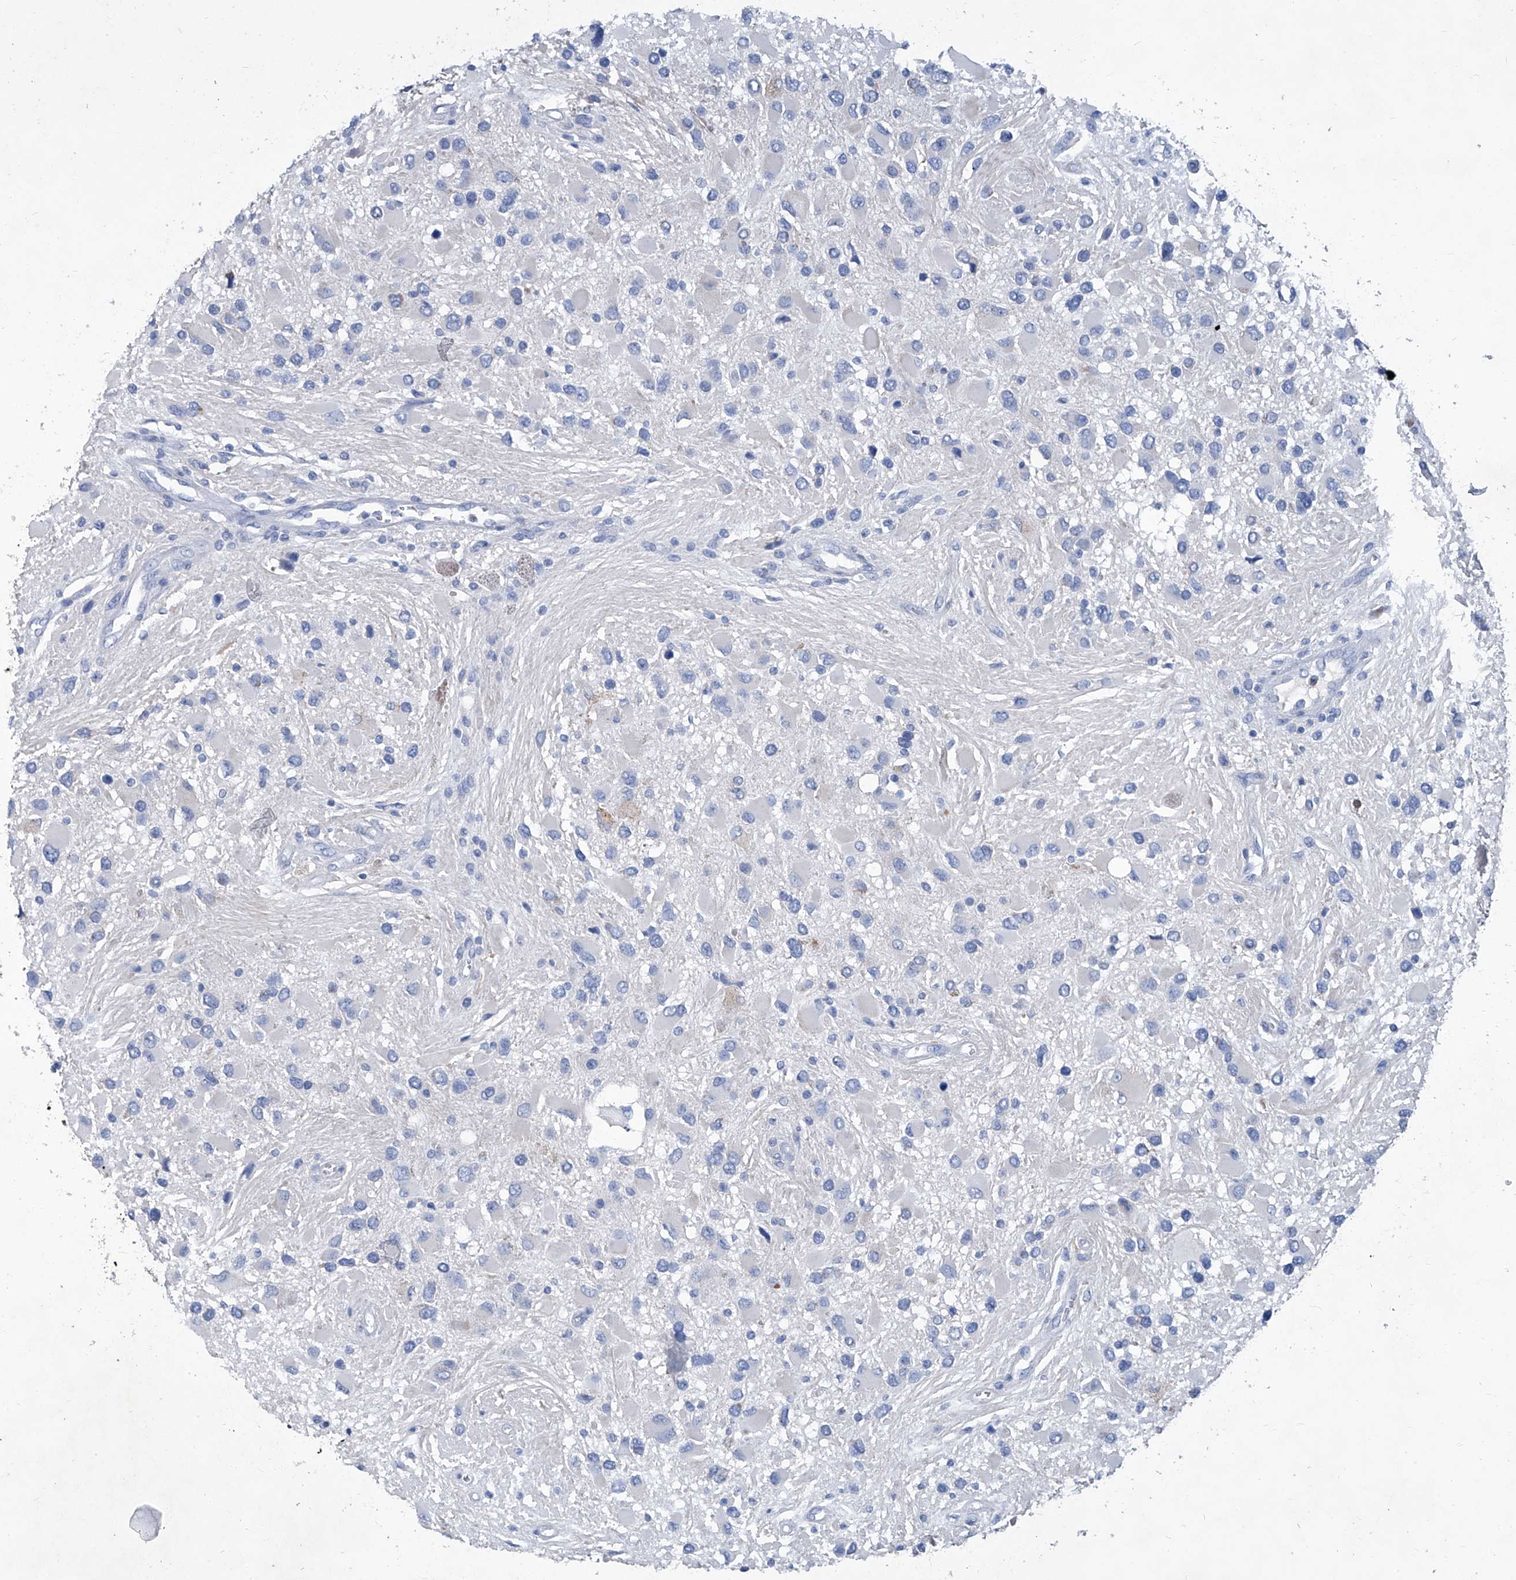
{"staining": {"intensity": "negative", "quantity": "none", "location": "none"}, "tissue": "glioma", "cell_type": "Tumor cells", "image_type": "cancer", "snomed": [{"axis": "morphology", "description": "Glioma, malignant, High grade"}, {"axis": "topography", "description": "Brain"}], "caption": "Immunohistochemical staining of human malignant glioma (high-grade) displays no significant expression in tumor cells. The staining was performed using DAB (3,3'-diaminobenzidine) to visualize the protein expression in brown, while the nuclei were stained in blue with hematoxylin (Magnification: 20x).", "gene": "MTARC1", "patient": {"sex": "male", "age": 53}}